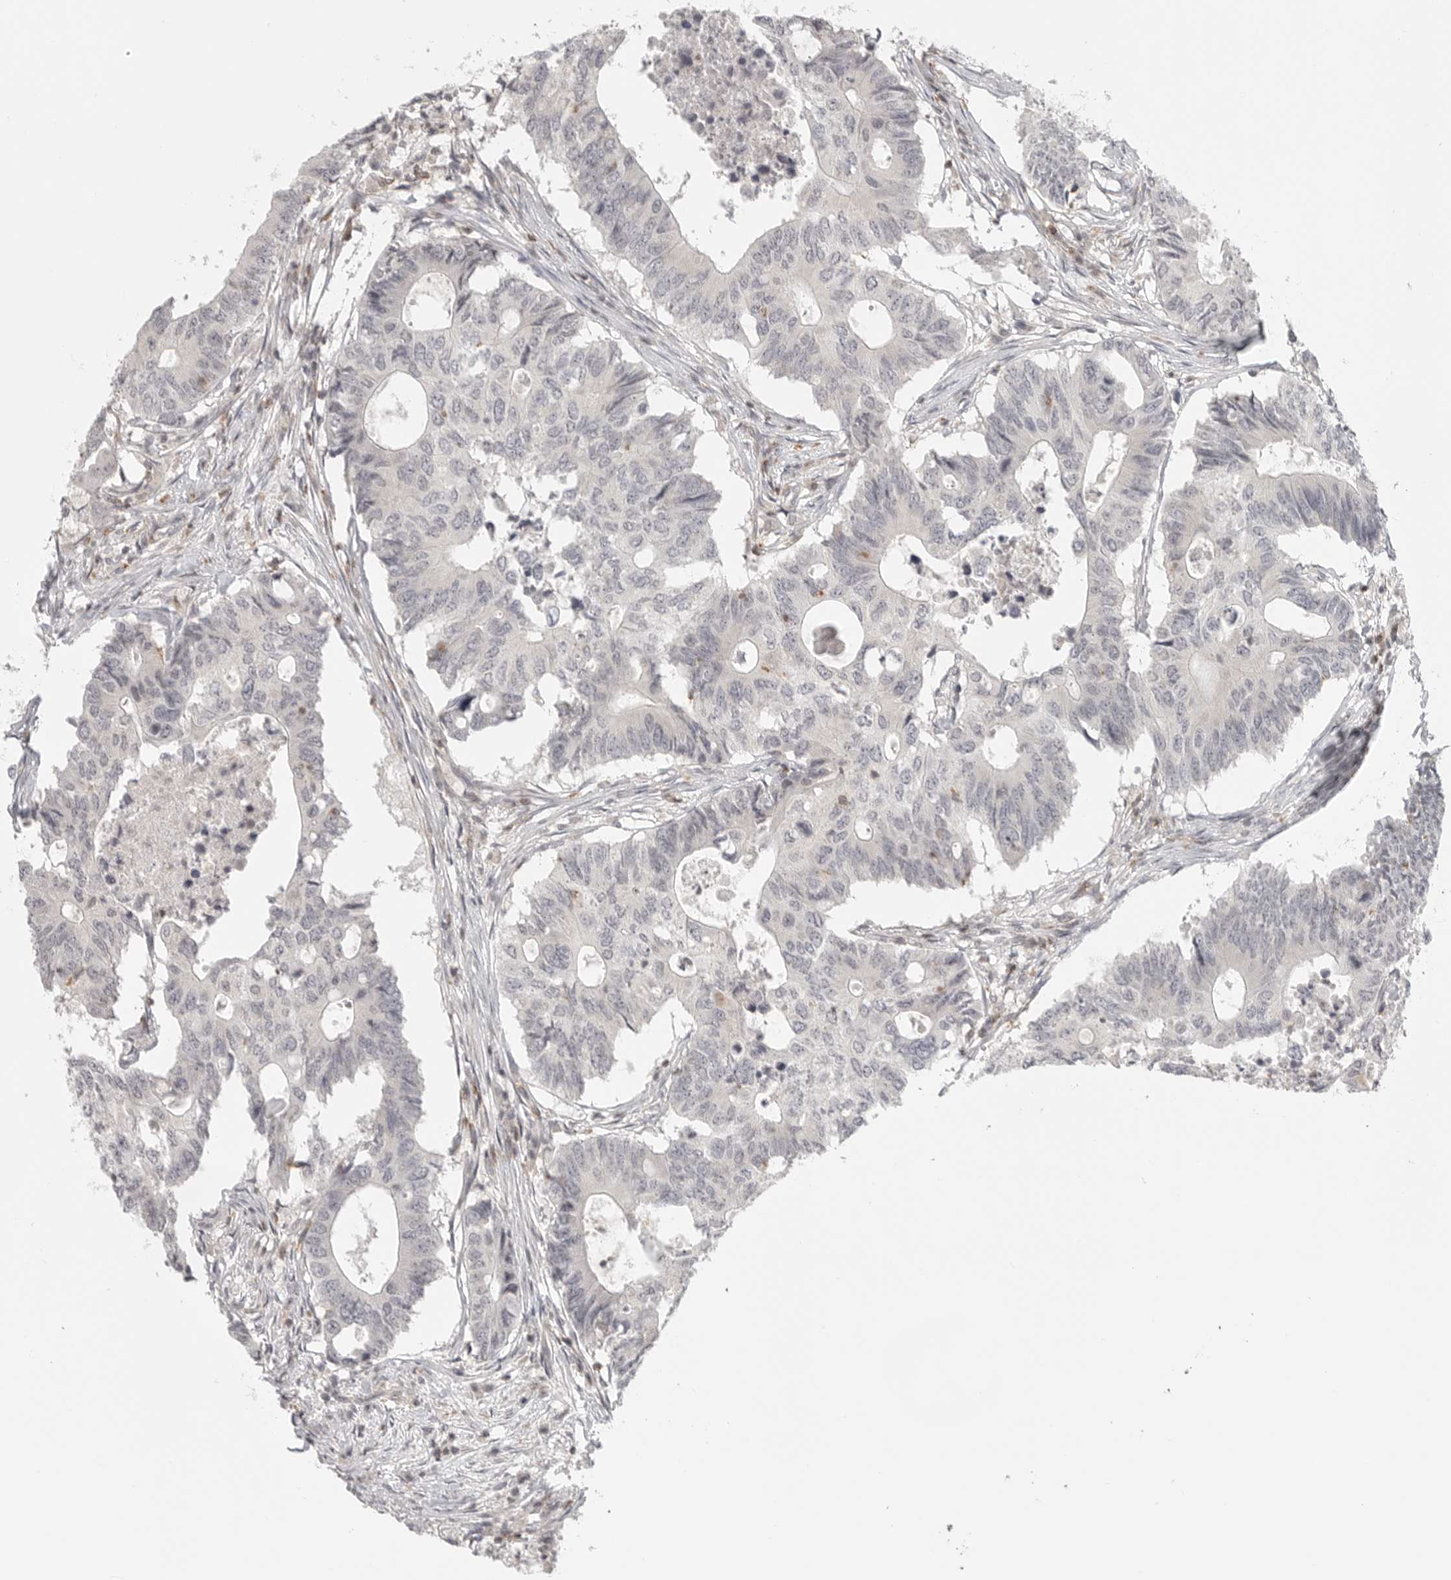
{"staining": {"intensity": "negative", "quantity": "none", "location": "none"}, "tissue": "colorectal cancer", "cell_type": "Tumor cells", "image_type": "cancer", "snomed": [{"axis": "morphology", "description": "Adenocarcinoma, NOS"}, {"axis": "topography", "description": "Colon"}], "caption": "The IHC histopathology image has no significant positivity in tumor cells of colorectal cancer (adenocarcinoma) tissue.", "gene": "SH3KBP1", "patient": {"sex": "male", "age": 71}}